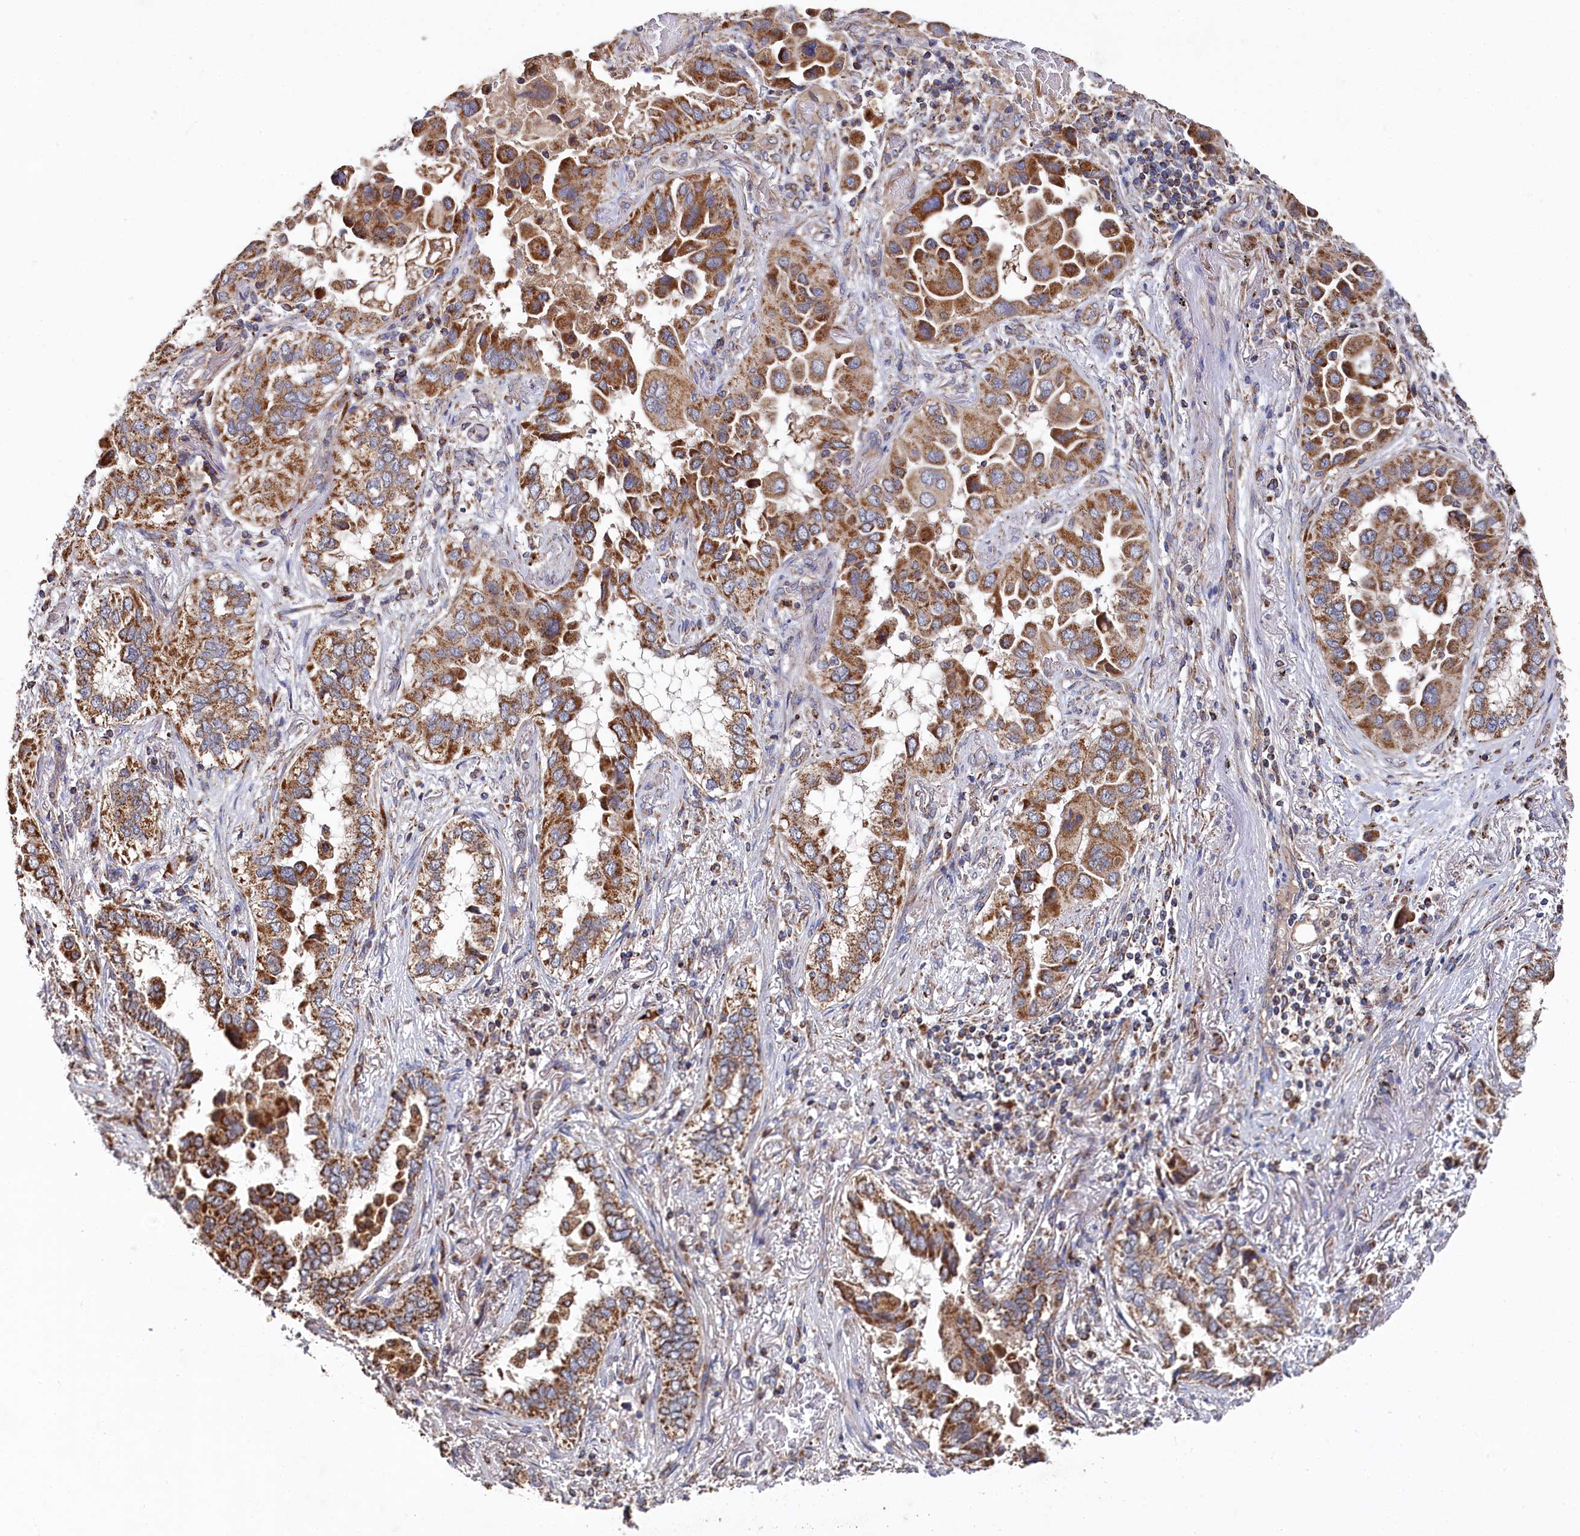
{"staining": {"intensity": "moderate", "quantity": ">75%", "location": "cytoplasmic/membranous"}, "tissue": "lung cancer", "cell_type": "Tumor cells", "image_type": "cancer", "snomed": [{"axis": "morphology", "description": "Adenocarcinoma, NOS"}, {"axis": "topography", "description": "Lung"}], "caption": "Lung adenocarcinoma tissue displays moderate cytoplasmic/membranous staining in approximately >75% of tumor cells The protein is stained brown, and the nuclei are stained in blue (DAB (3,3'-diaminobenzidine) IHC with brightfield microscopy, high magnification).", "gene": "HAUS2", "patient": {"sex": "female", "age": 76}}